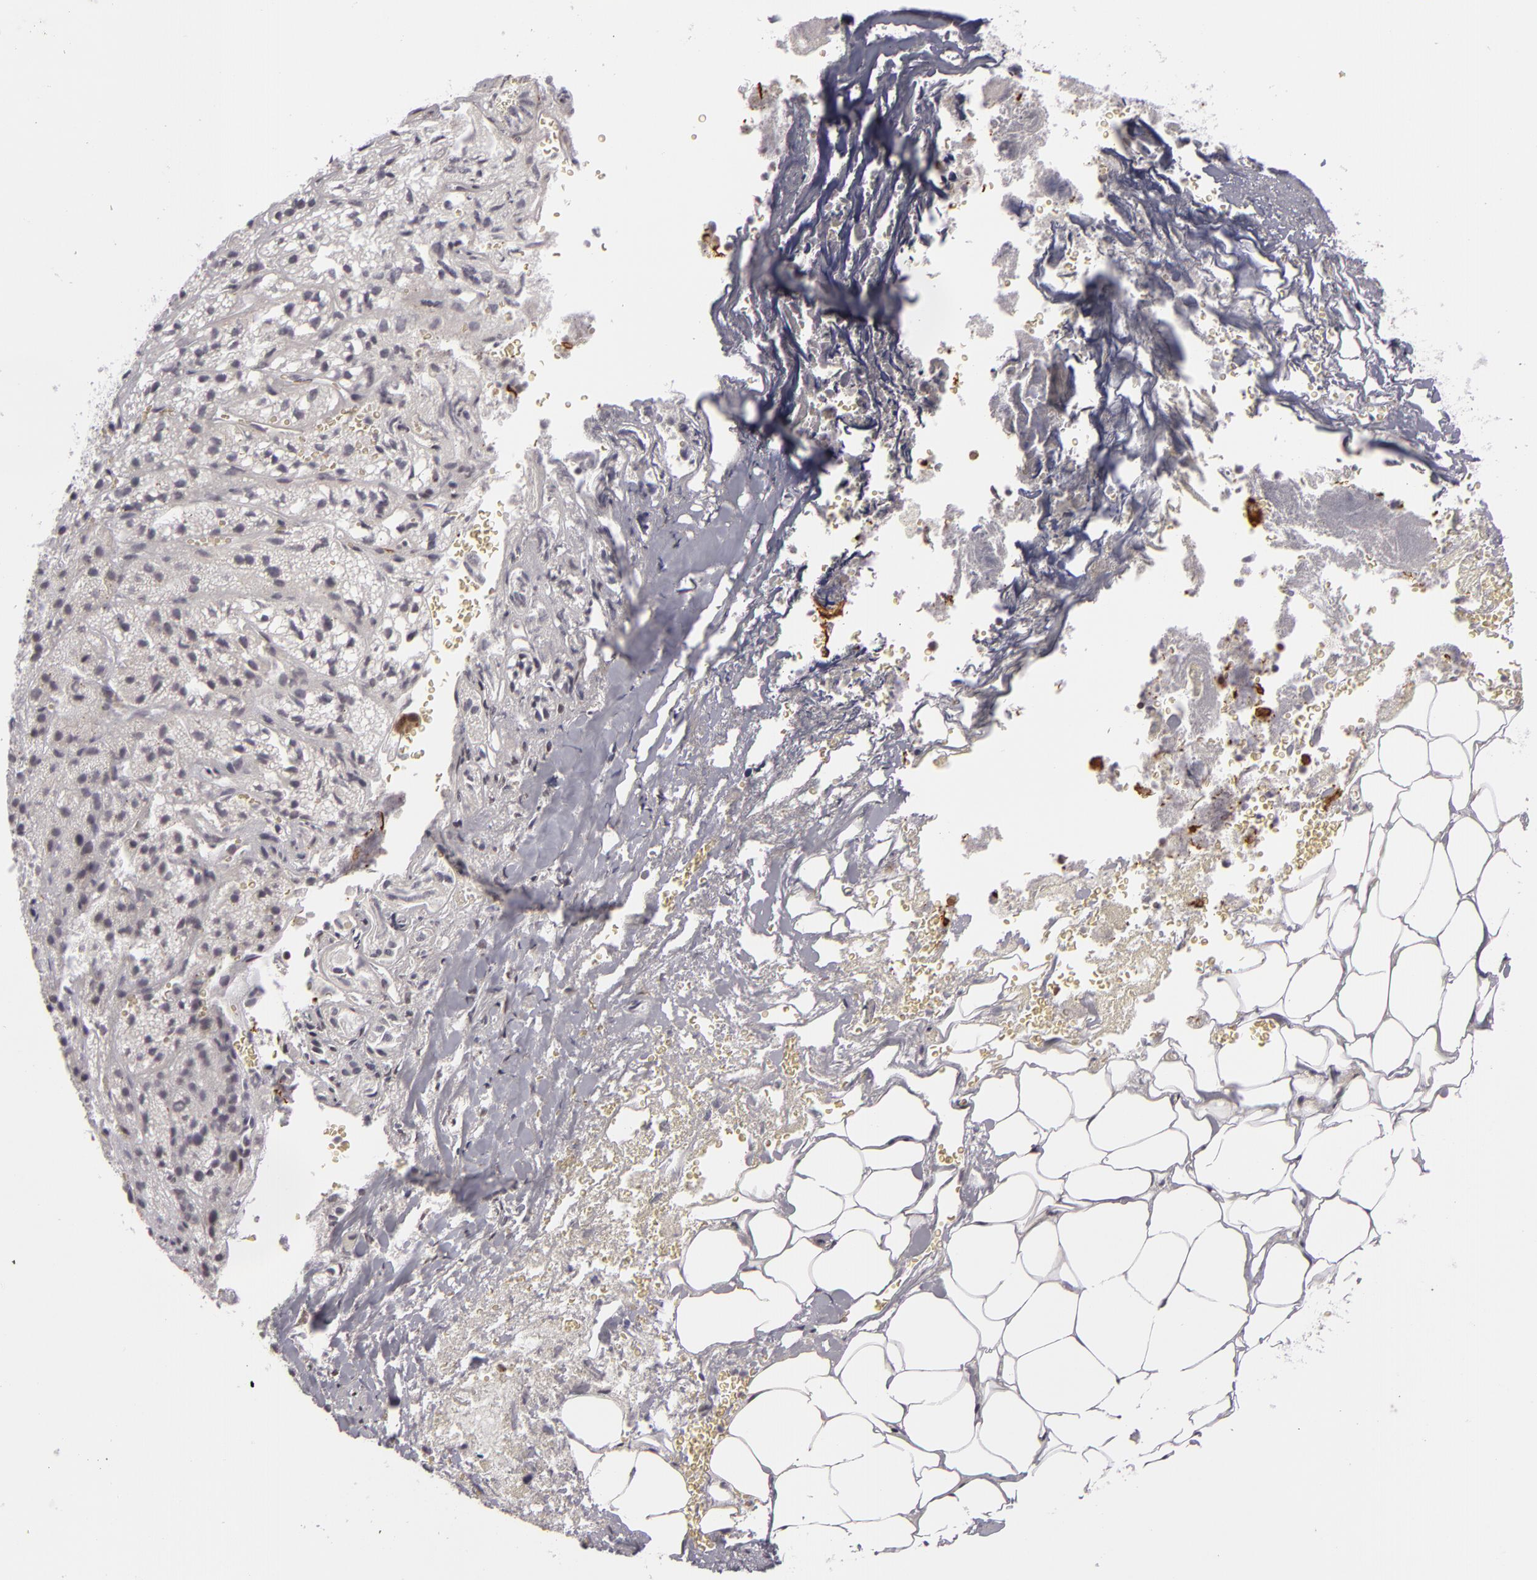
{"staining": {"intensity": "negative", "quantity": "none", "location": "none"}, "tissue": "adrenal gland", "cell_type": "Glandular cells", "image_type": "normal", "snomed": [{"axis": "morphology", "description": "Normal tissue, NOS"}, {"axis": "topography", "description": "Adrenal gland"}], "caption": "Glandular cells show no significant positivity in benign adrenal gland. The staining is performed using DAB brown chromogen with nuclei counter-stained in using hematoxylin.", "gene": "RRP7A", "patient": {"sex": "female", "age": 71}}